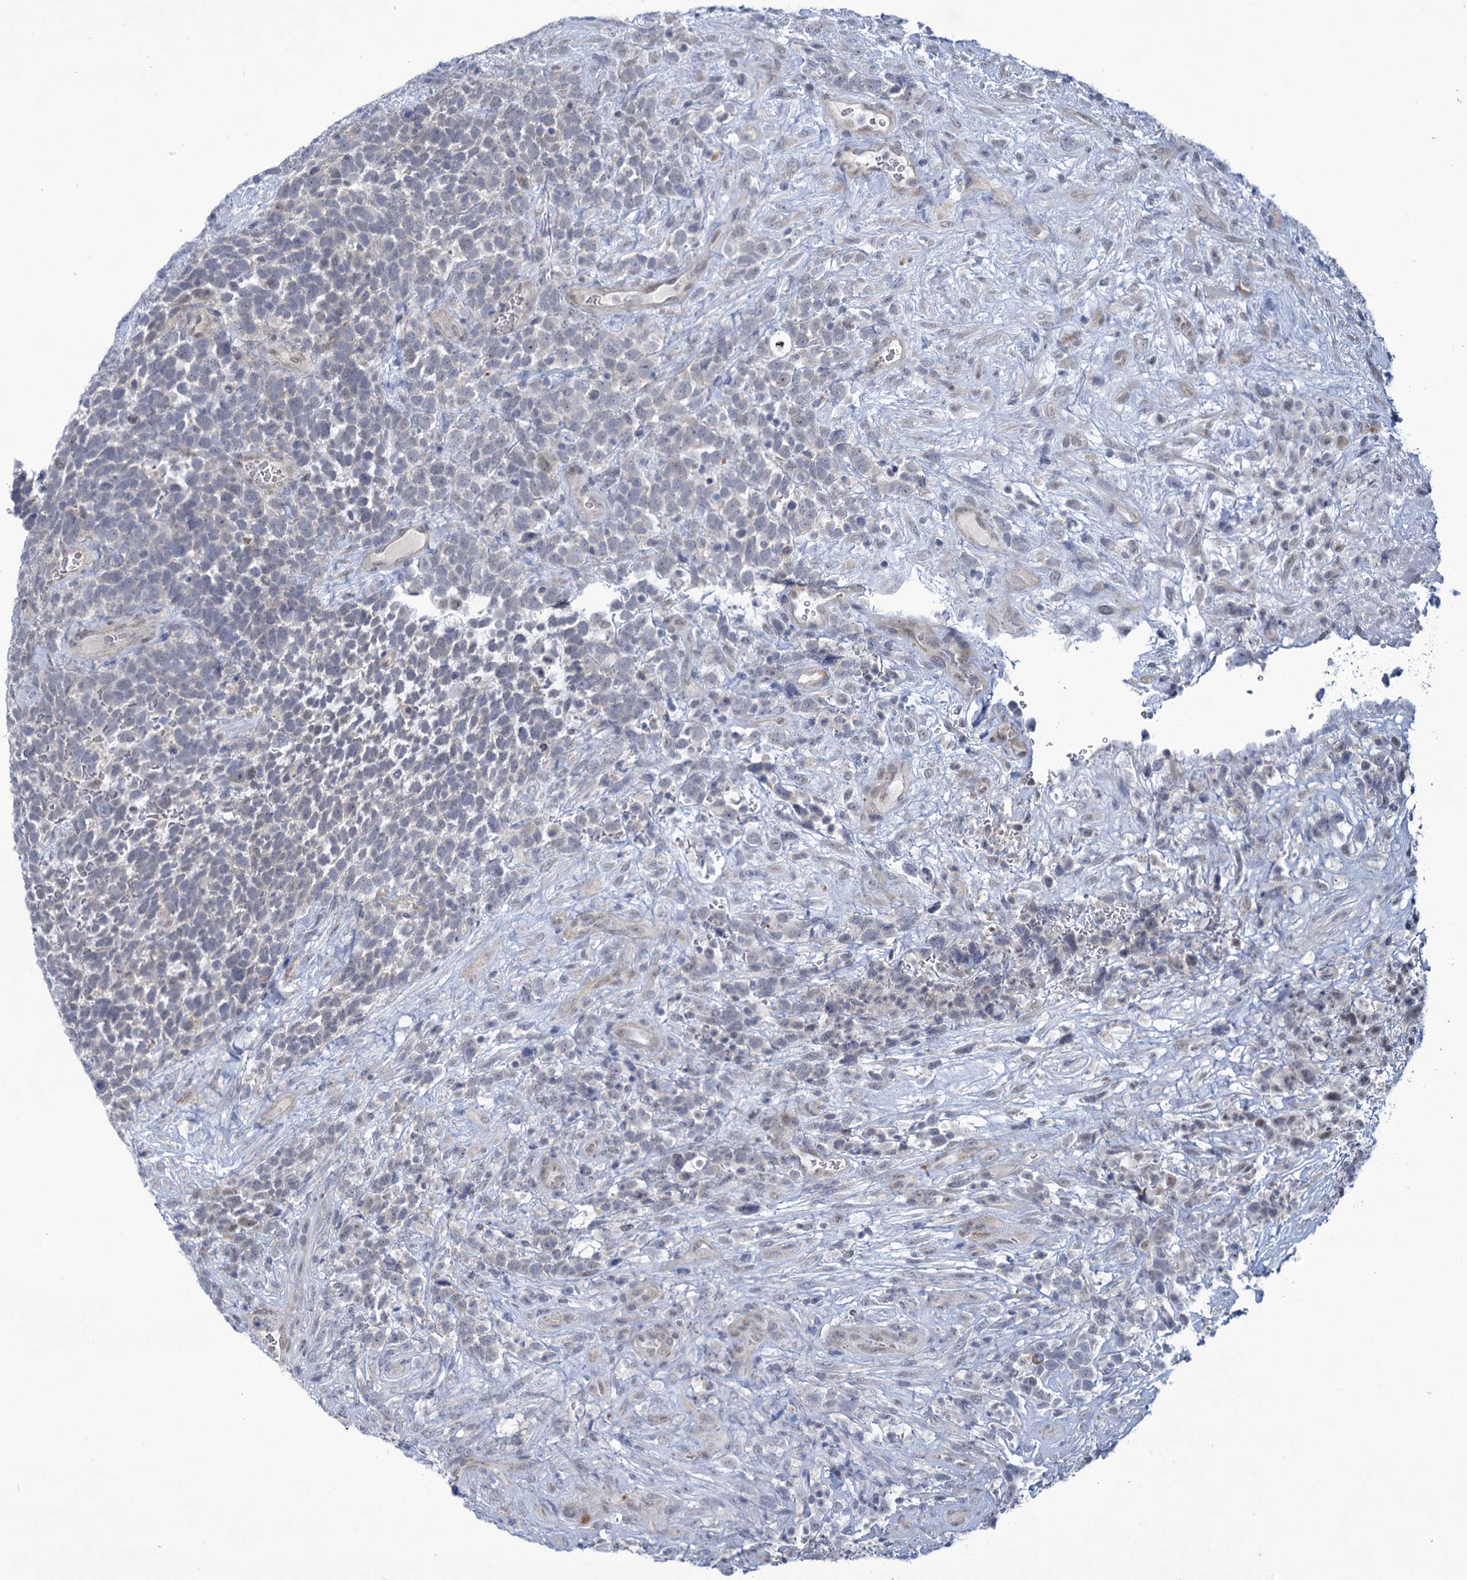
{"staining": {"intensity": "negative", "quantity": "none", "location": "none"}, "tissue": "urothelial cancer", "cell_type": "Tumor cells", "image_type": "cancer", "snomed": [{"axis": "morphology", "description": "Urothelial carcinoma, High grade"}, {"axis": "topography", "description": "Urinary bladder"}], "caption": "A photomicrograph of human urothelial carcinoma (high-grade) is negative for staining in tumor cells. (IHC, brightfield microscopy, high magnification).", "gene": "MBLAC2", "patient": {"sex": "female", "age": 82}}